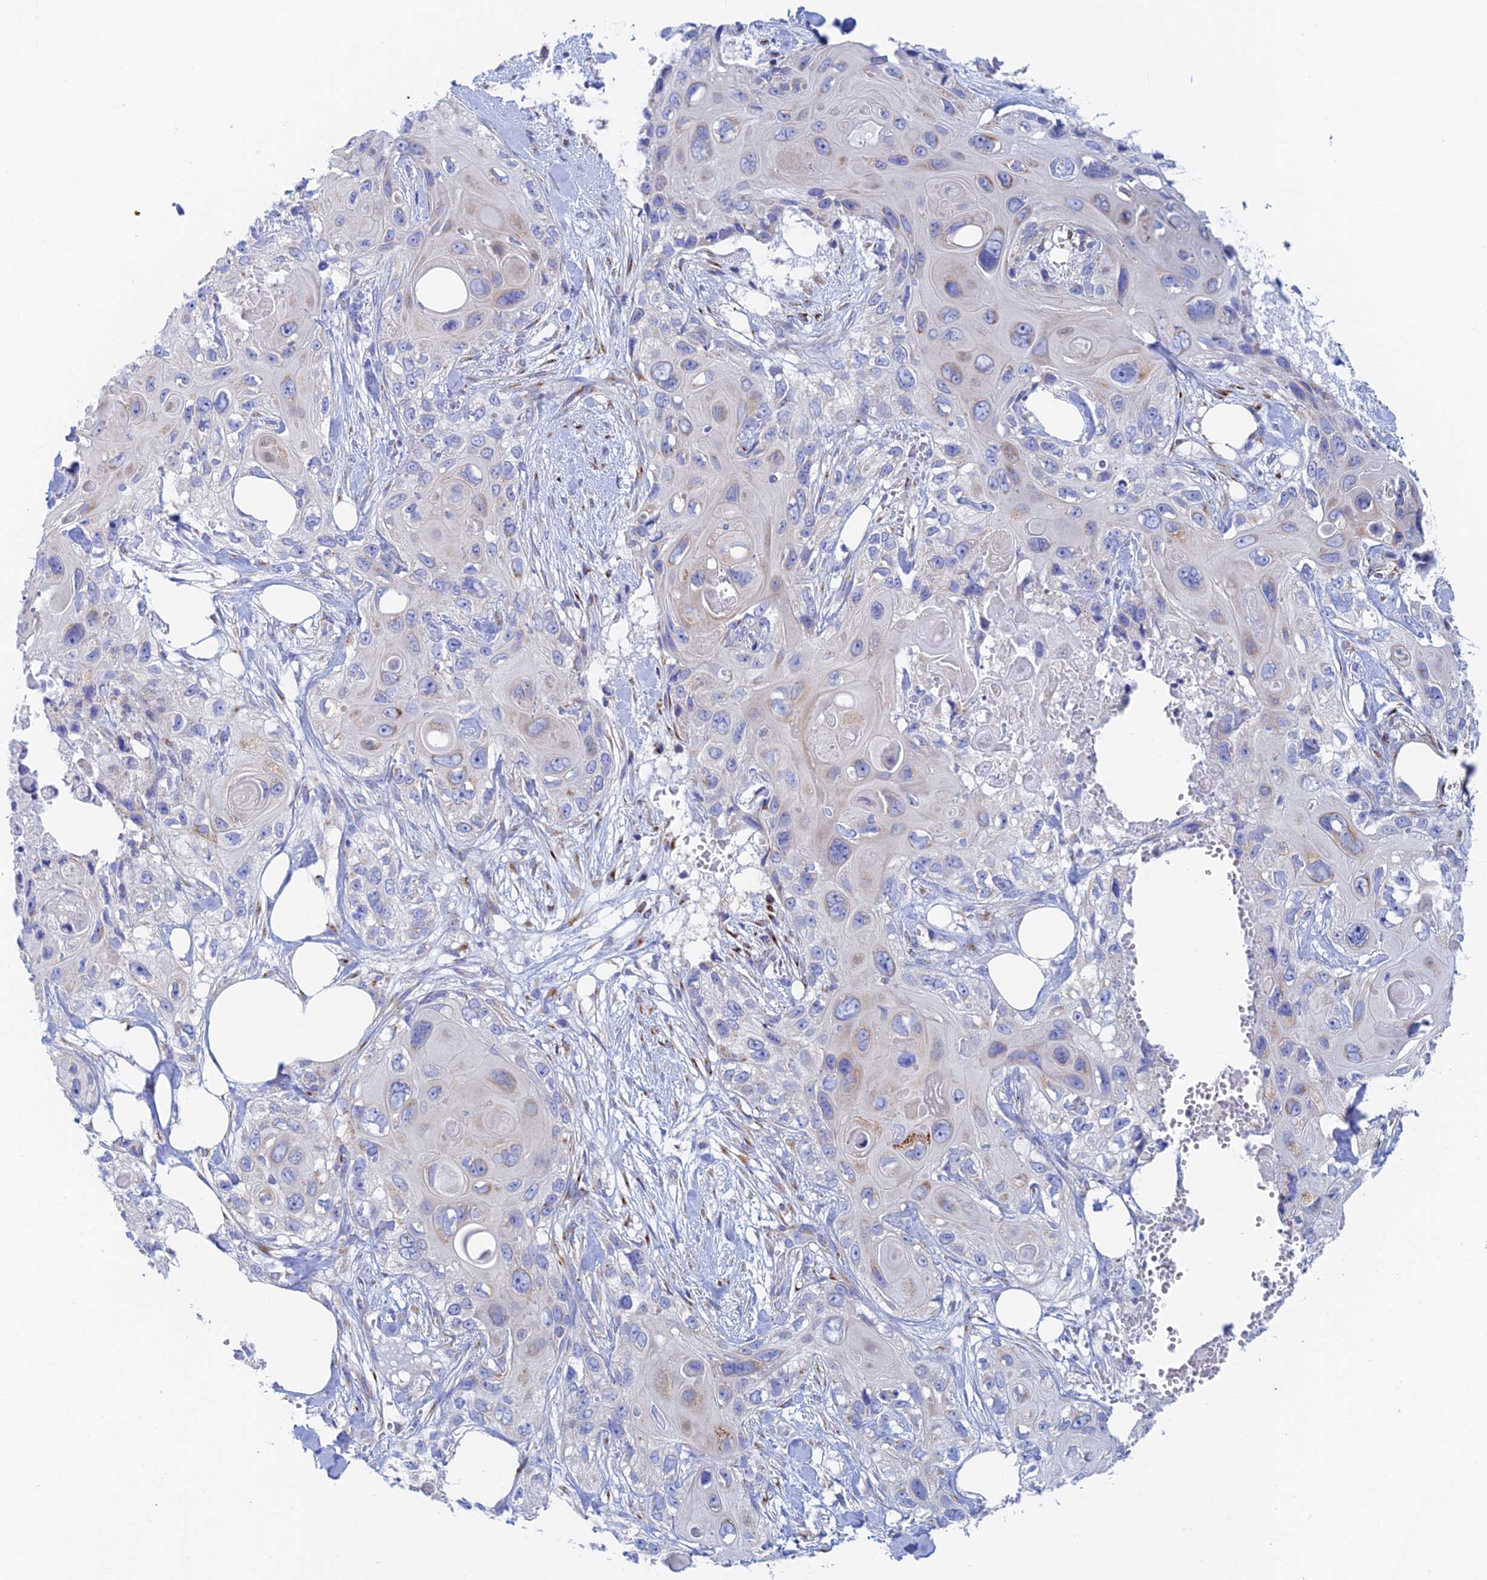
{"staining": {"intensity": "negative", "quantity": "none", "location": "none"}, "tissue": "skin cancer", "cell_type": "Tumor cells", "image_type": "cancer", "snomed": [{"axis": "morphology", "description": "Normal tissue, NOS"}, {"axis": "morphology", "description": "Squamous cell carcinoma, NOS"}, {"axis": "topography", "description": "Skin"}], "caption": "IHC image of neoplastic tissue: skin cancer (squamous cell carcinoma) stained with DAB shows no significant protein expression in tumor cells.", "gene": "SLC24A3", "patient": {"sex": "male", "age": 72}}